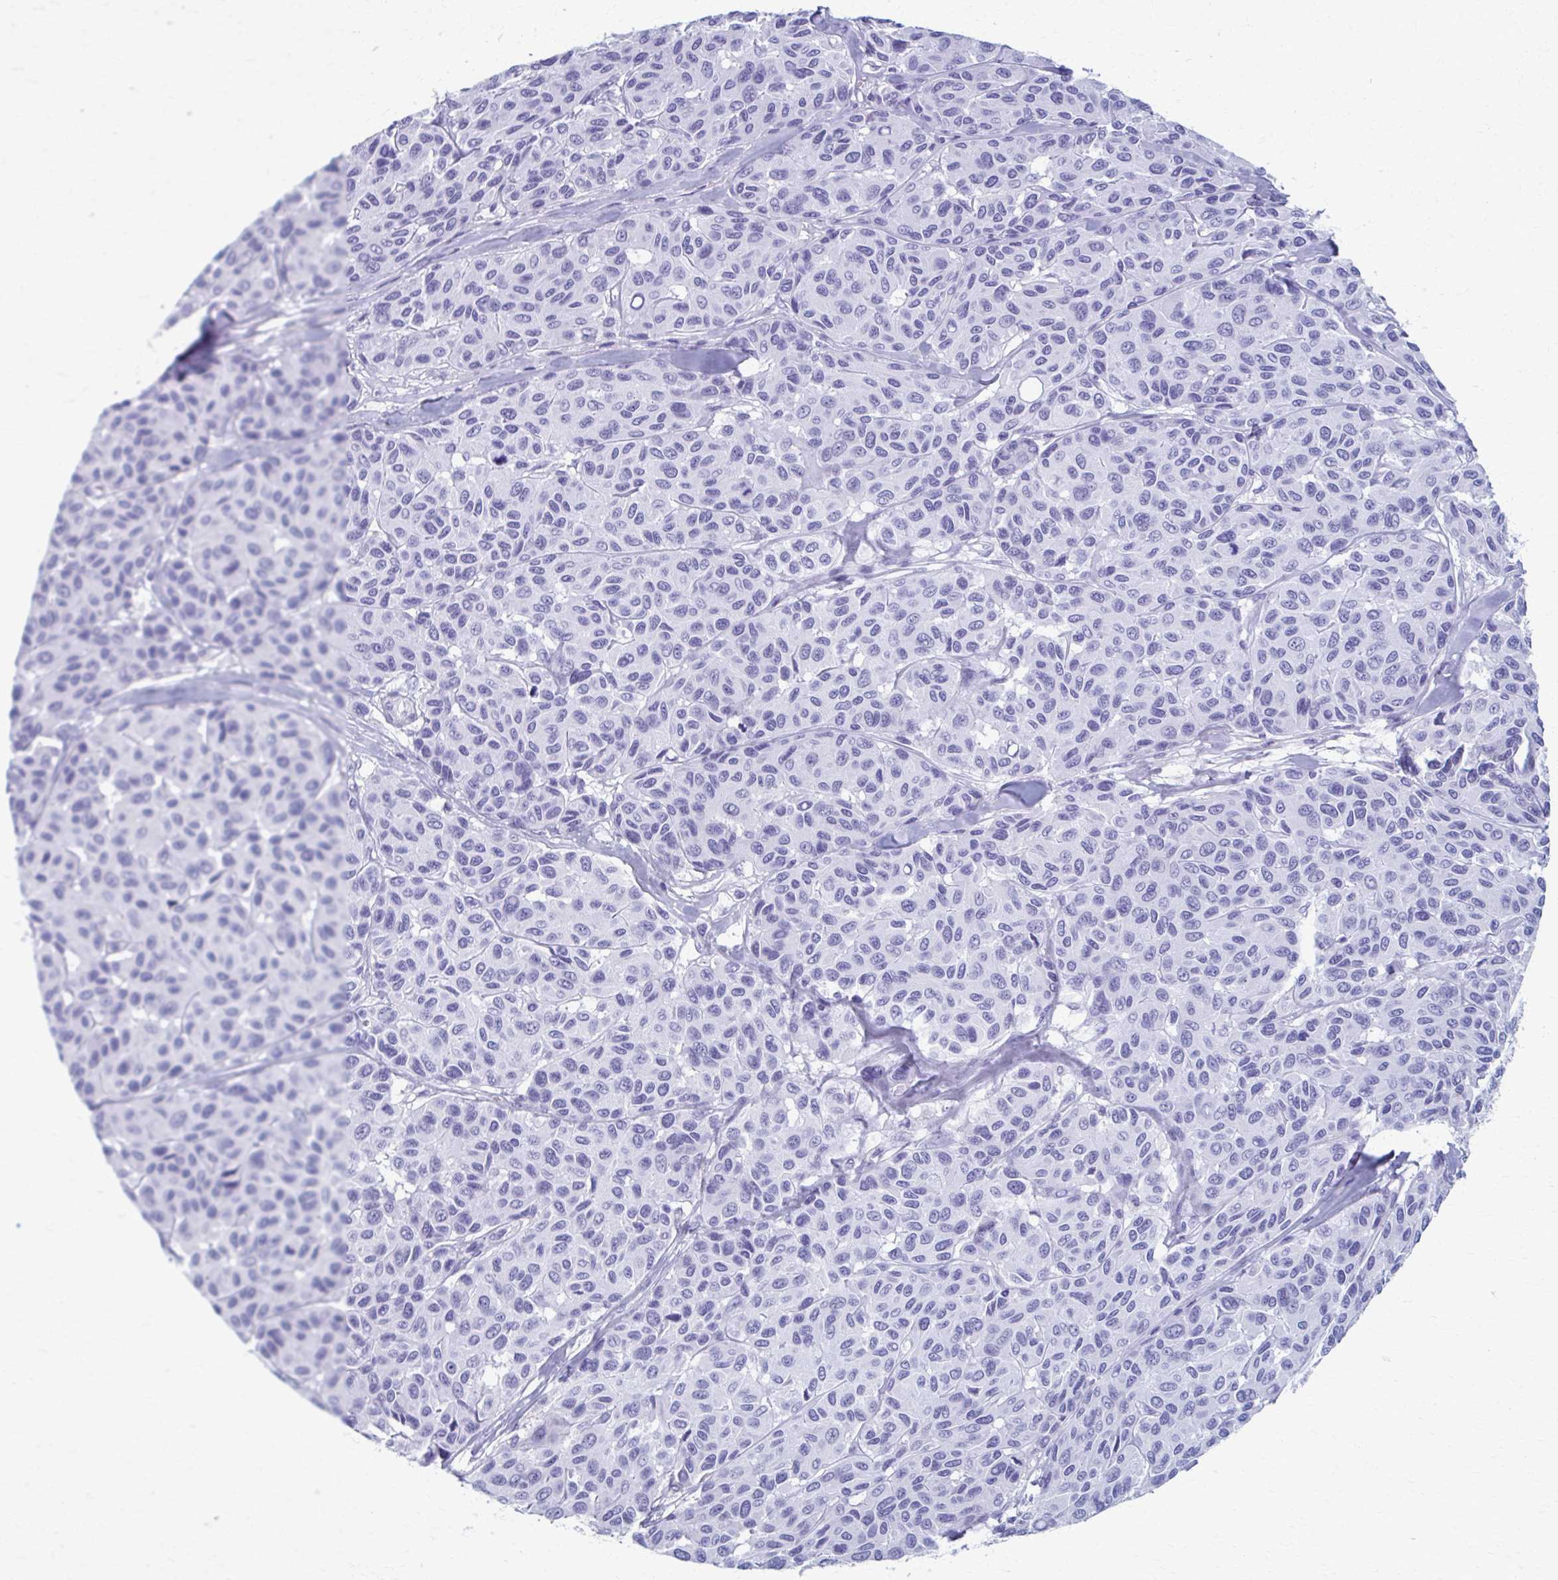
{"staining": {"intensity": "negative", "quantity": "none", "location": "none"}, "tissue": "melanoma", "cell_type": "Tumor cells", "image_type": "cancer", "snomed": [{"axis": "morphology", "description": "Malignant melanoma, NOS"}, {"axis": "topography", "description": "Skin"}], "caption": "Immunohistochemical staining of human melanoma shows no significant positivity in tumor cells.", "gene": "MPLKIP", "patient": {"sex": "female", "age": 66}}